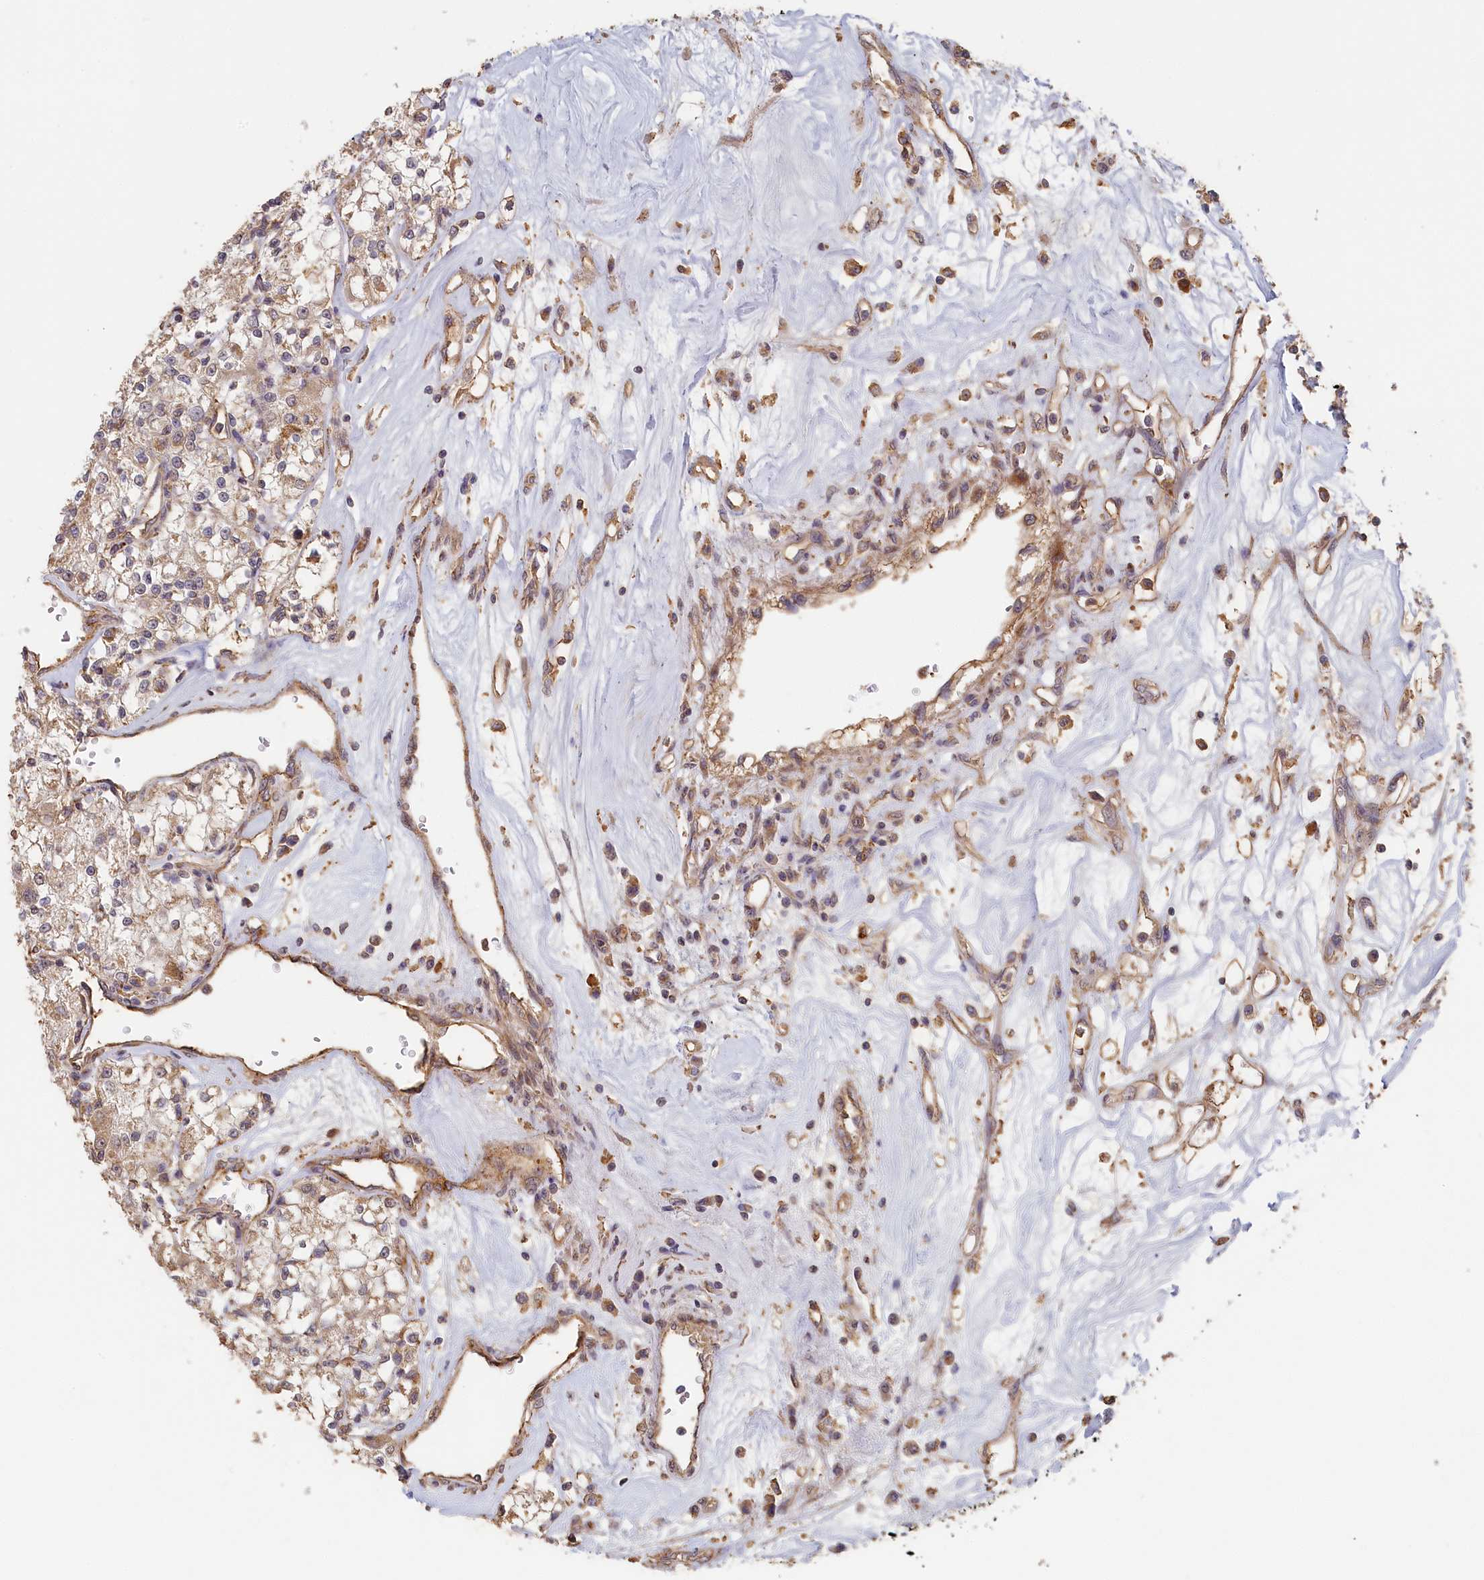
{"staining": {"intensity": "weak", "quantity": "25%-75%", "location": "cytoplasmic/membranous"}, "tissue": "renal cancer", "cell_type": "Tumor cells", "image_type": "cancer", "snomed": [{"axis": "morphology", "description": "Adenocarcinoma, NOS"}, {"axis": "topography", "description": "Kidney"}], "caption": "Tumor cells exhibit low levels of weak cytoplasmic/membranous expression in about 25%-75% of cells in human renal cancer (adenocarcinoma). (DAB IHC, brown staining for protein, blue staining for nuclei).", "gene": "STX16", "patient": {"sex": "female", "age": 59}}